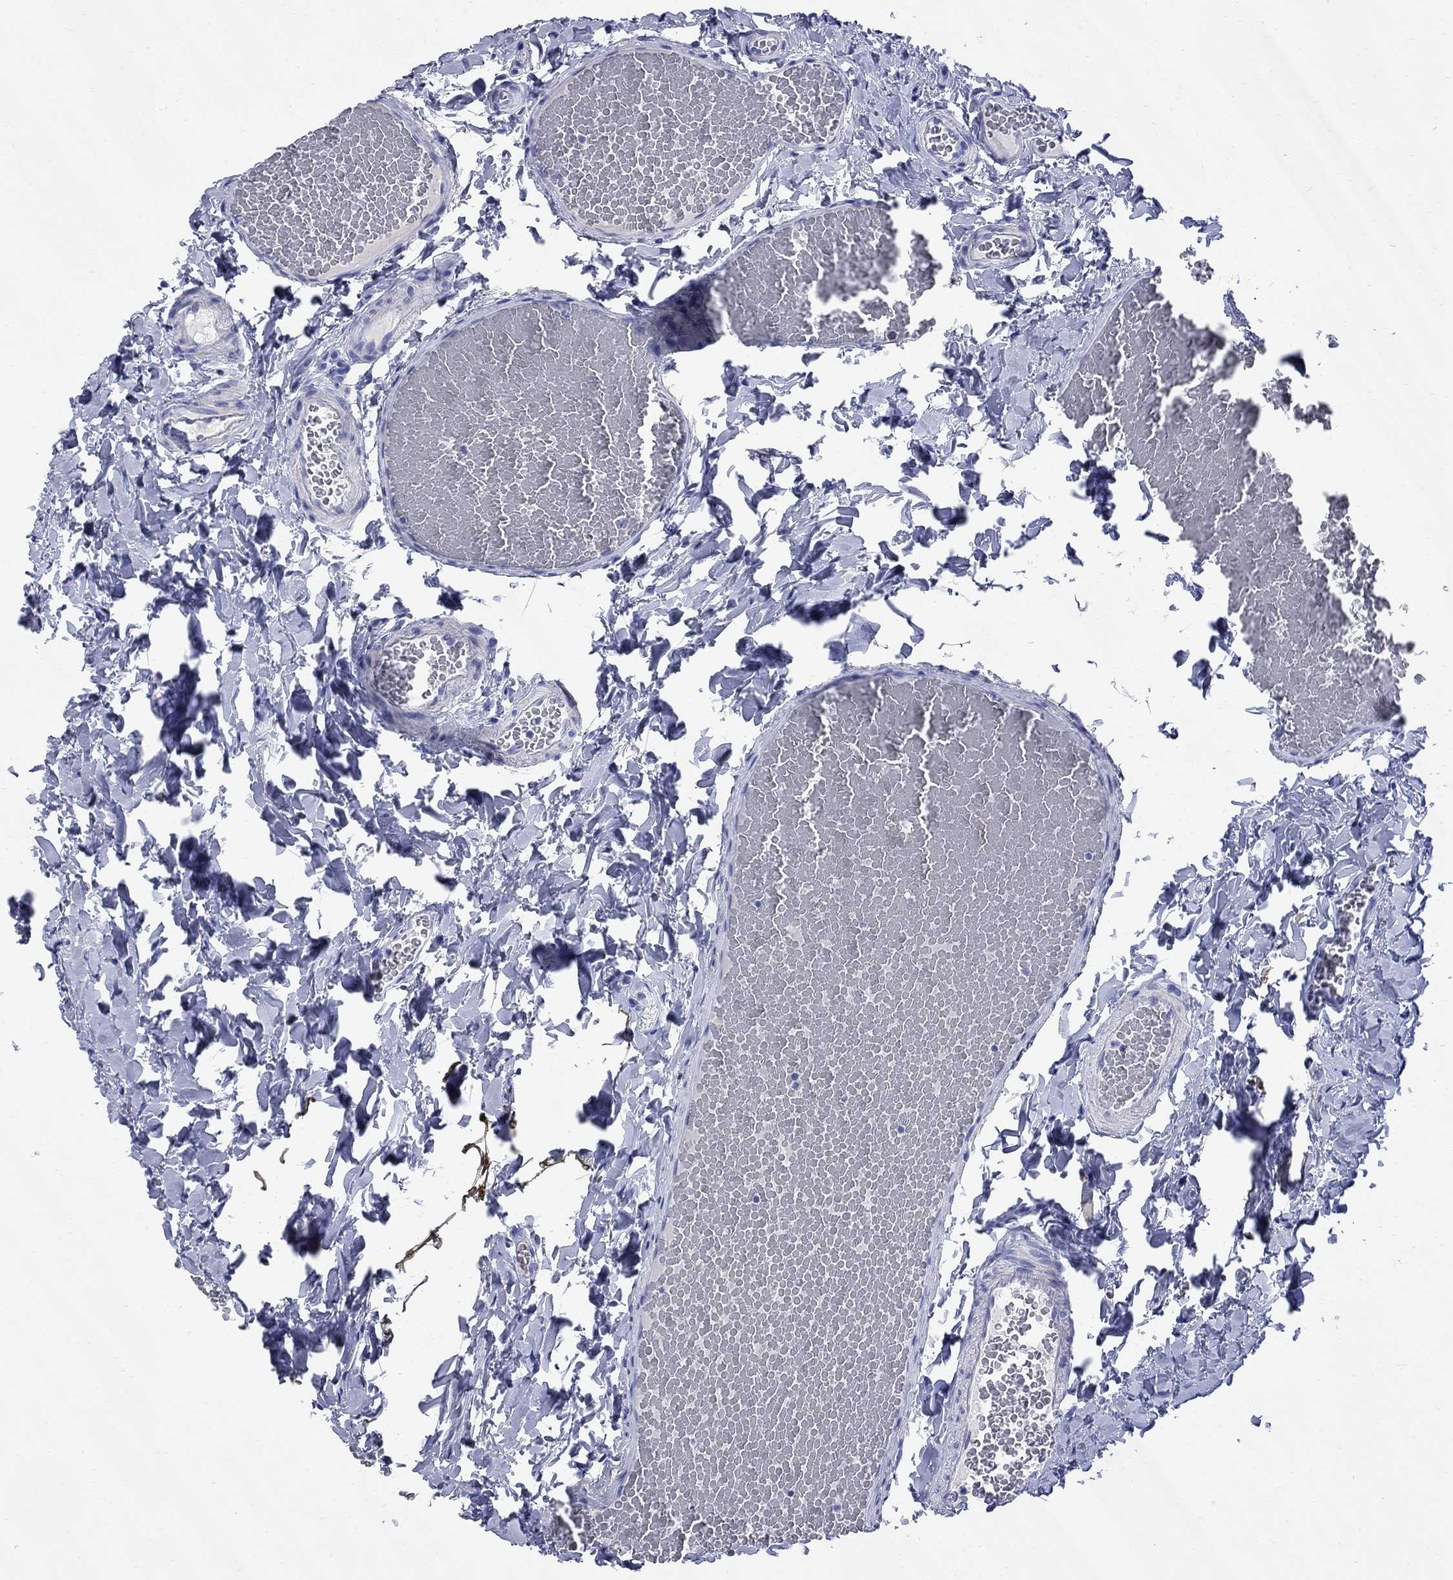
{"staining": {"intensity": "negative", "quantity": "none", "location": "none"}, "tissue": "colon", "cell_type": "Endothelial cells", "image_type": "normal", "snomed": [{"axis": "morphology", "description": "Normal tissue, NOS"}, {"axis": "topography", "description": "Colon"}], "caption": "There is no significant positivity in endothelial cells of colon. The staining was performed using DAB (3,3'-diaminobenzidine) to visualize the protein expression in brown, while the nuclei were stained in blue with hematoxylin (Magnification: 20x).", "gene": "TACC3", "patient": {"sex": "male", "age": 47}}